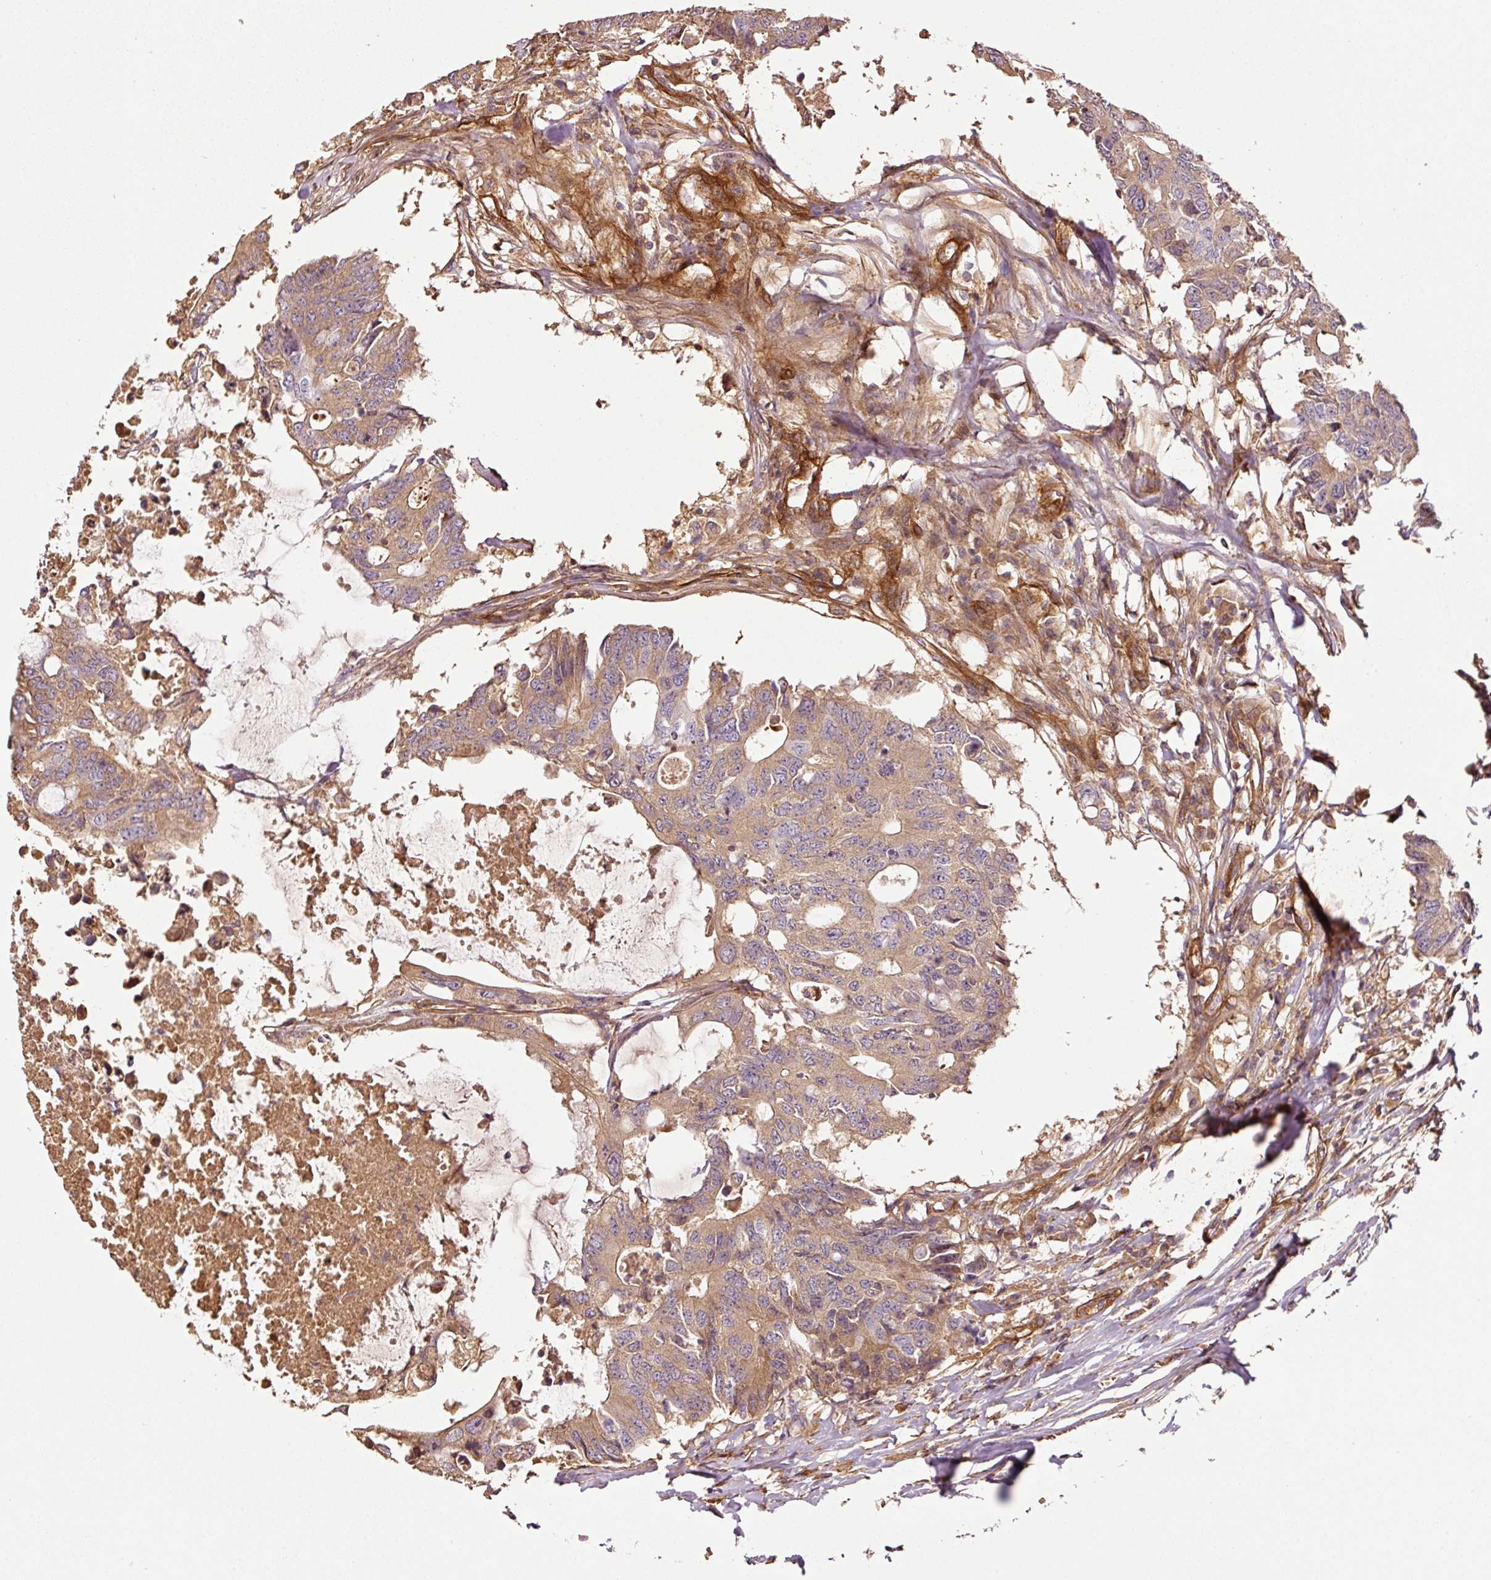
{"staining": {"intensity": "moderate", "quantity": ">75%", "location": "cytoplasmic/membranous"}, "tissue": "colorectal cancer", "cell_type": "Tumor cells", "image_type": "cancer", "snomed": [{"axis": "morphology", "description": "Adenocarcinoma, NOS"}, {"axis": "topography", "description": "Colon"}], "caption": "High-power microscopy captured an immunohistochemistry photomicrograph of colorectal cancer, revealing moderate cytoplasmic/membranous expression in about >75% of tumor cells.", "gene": "NID2", "patient": {"sex": "male", "age": 71}}